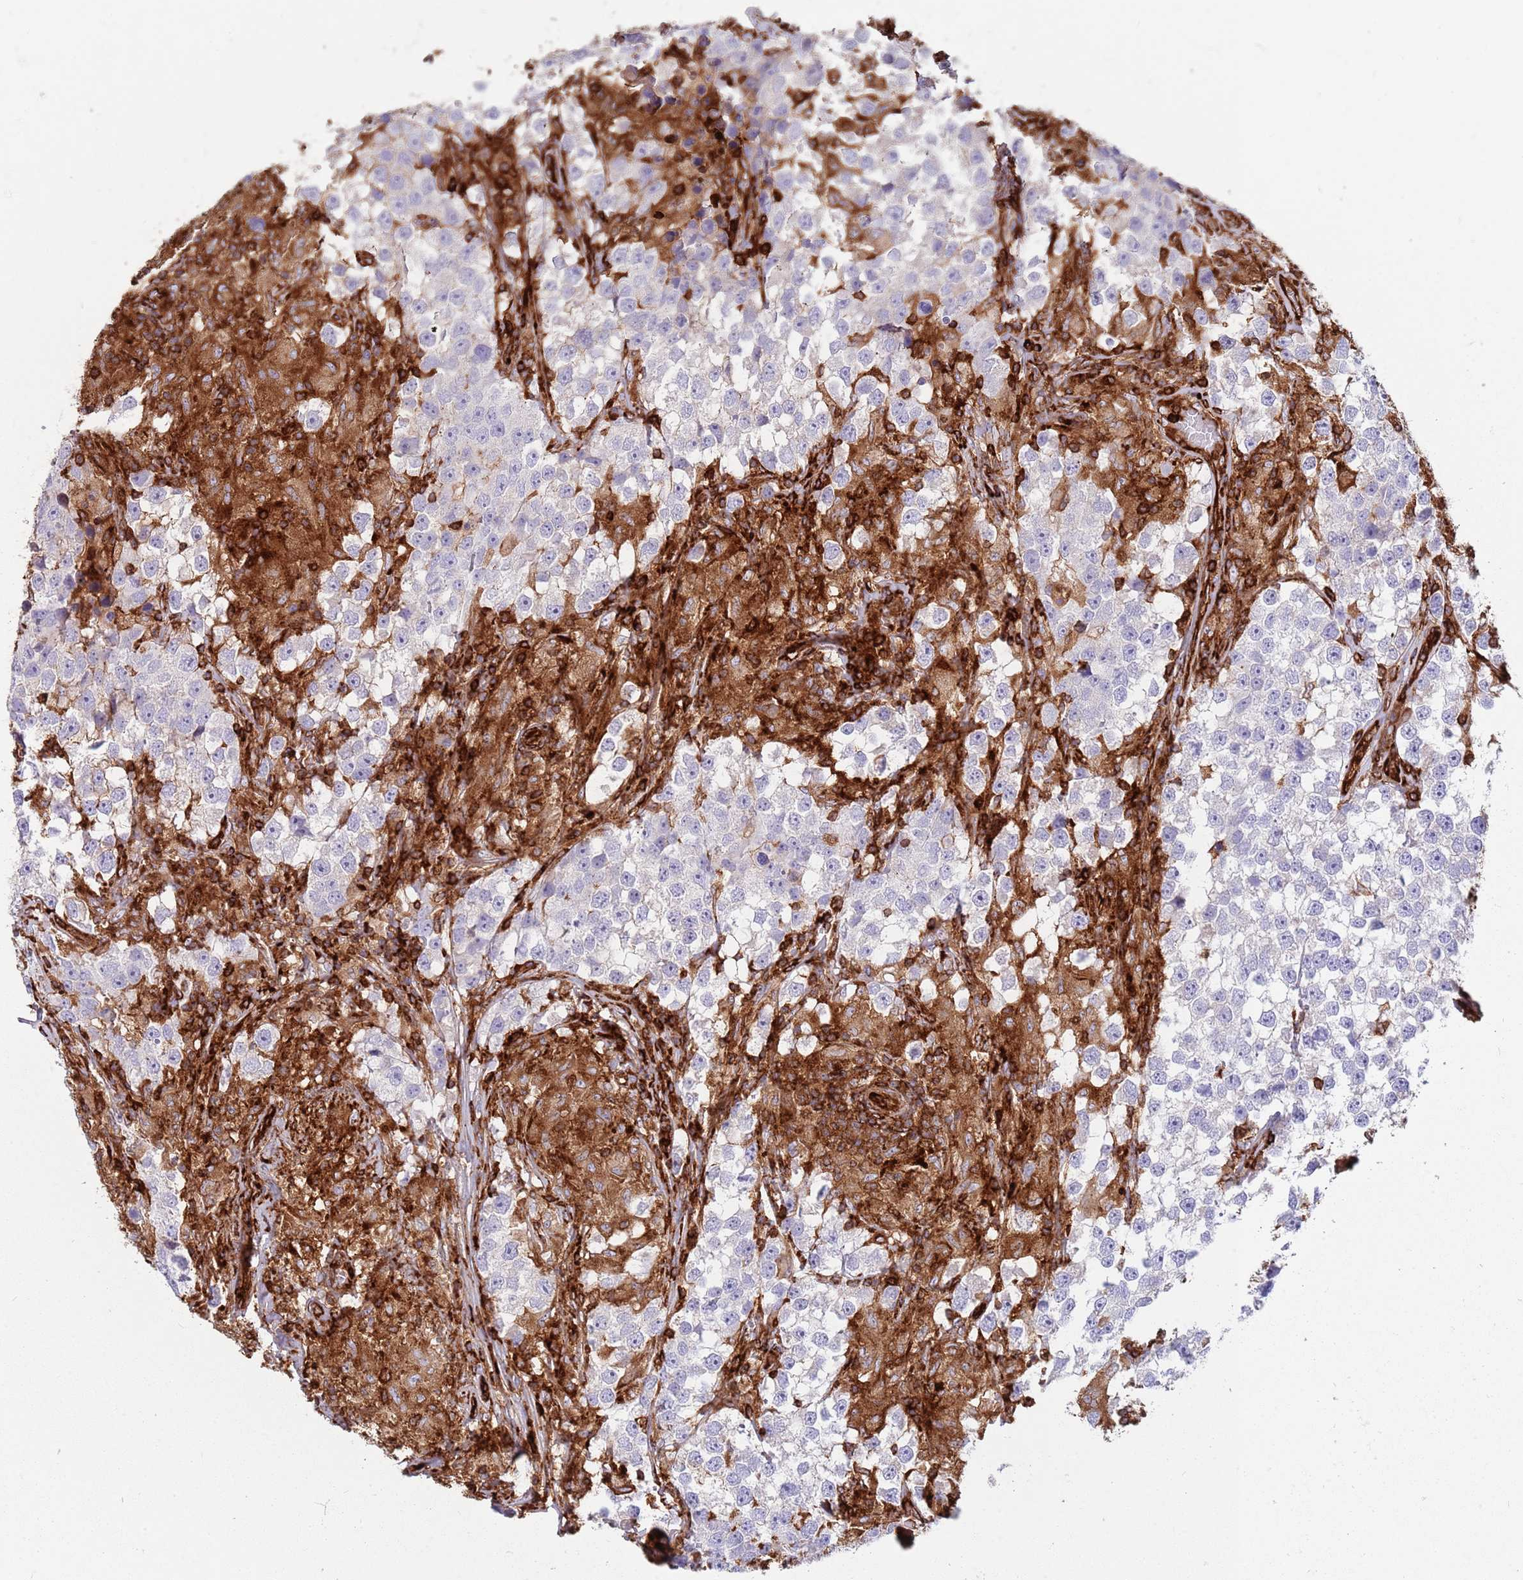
{"staining": {"intensity": "negative", "quantity": "none", "location": "none"}, "tissue": "testis cancer", "cell_type": "Tumor cells", "image_type": "cancer", "snomed": [{"axis": "morphology", "description": "Seminoma, NOS"}, {"axis": "topography", "description": "Testis"}], "caption": "Testis cancer was stained to show a protein in brown. There is no significant staining in tumor cells.", "gene": "KBTBD7", "patient": {"sex": "male", "age": 46}}